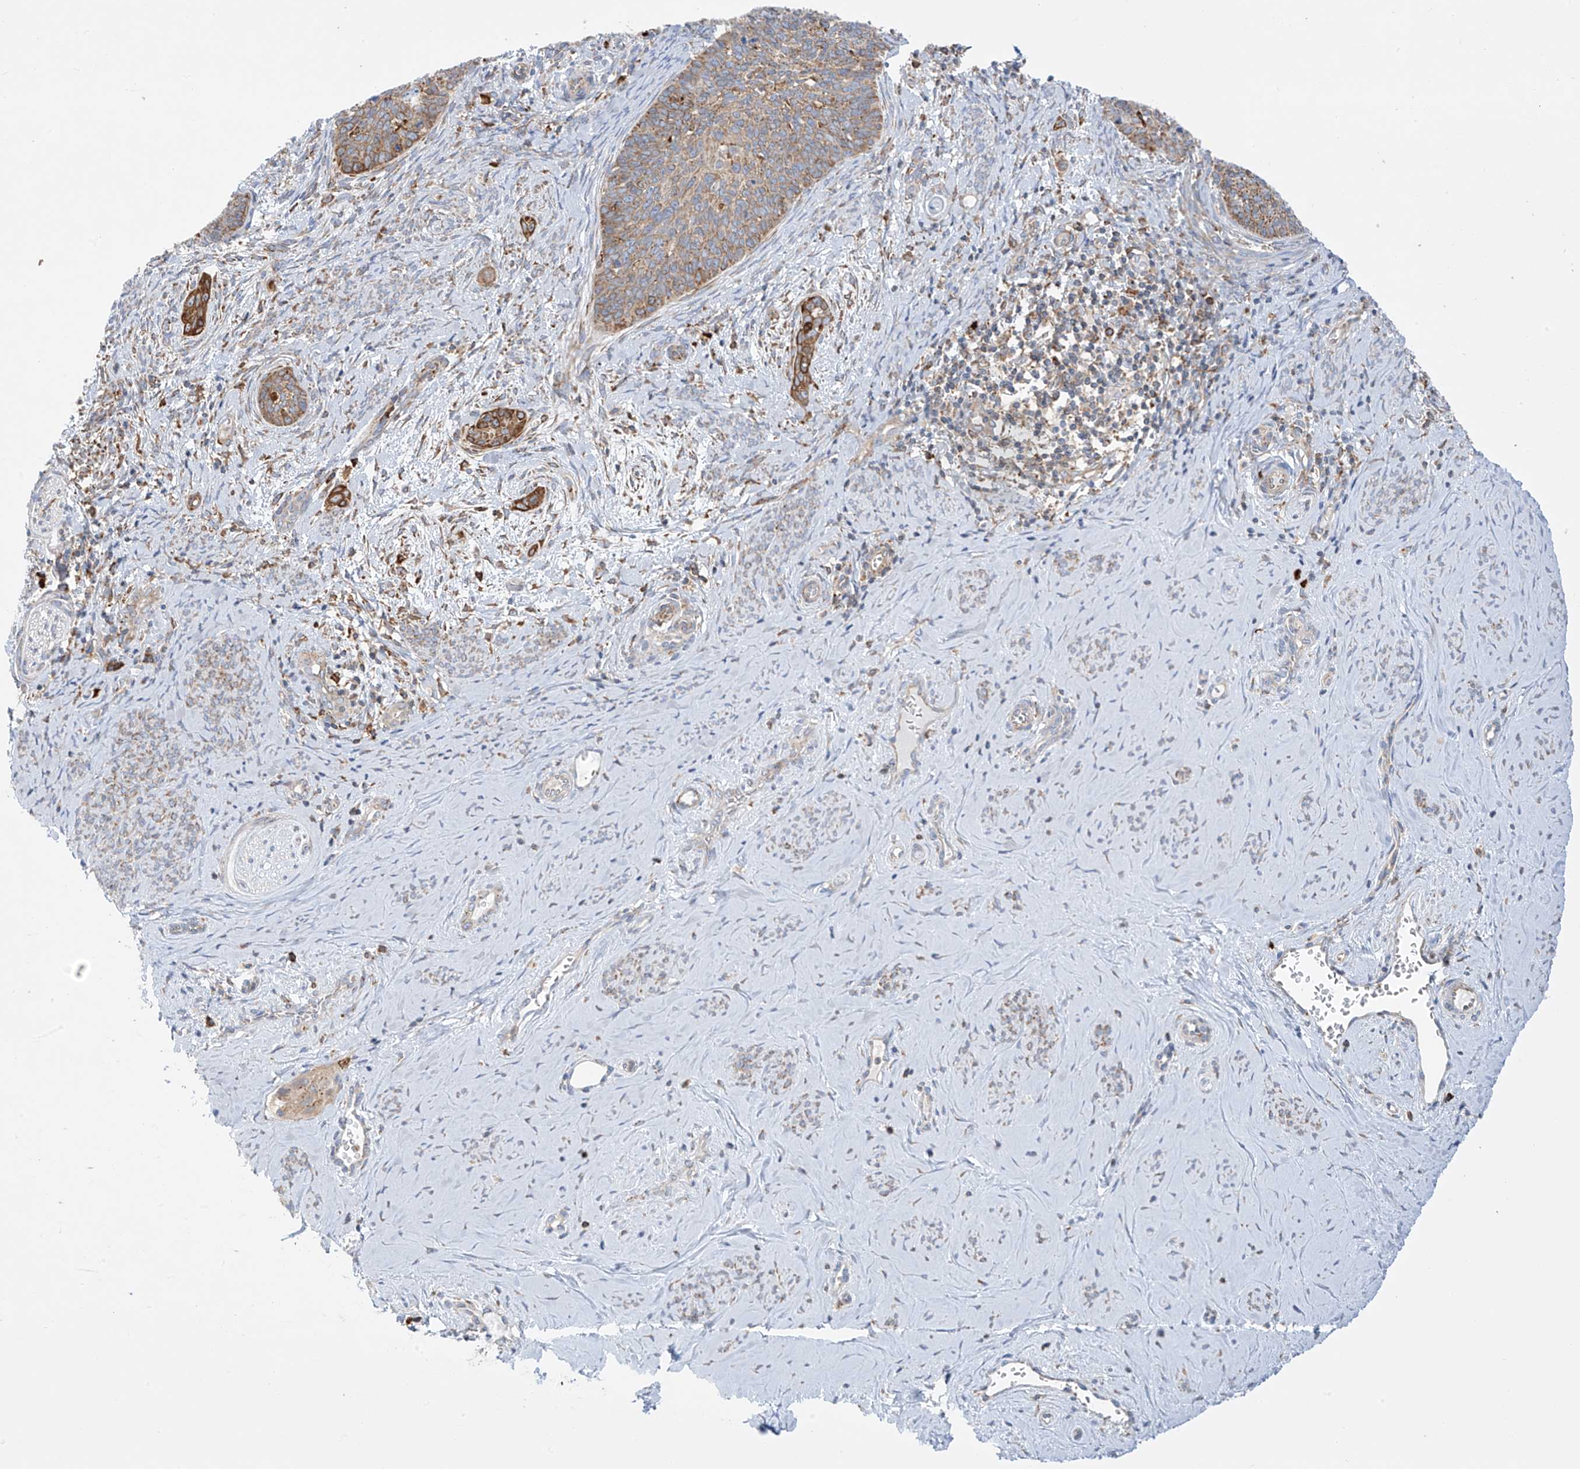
{"staining": {"intensity": "moderate", "quantity": ">75%", "location": "cytoplasmic/membranous"}, "tissue": "cervical cancer", "cell_type": "Tumor cells", "image_type": "cancer", "snomed": [{"axis": "morphology", "description": "Squamous cell carcinoma, NOS"}, {"axis": "topography", "description": "Cervix"}], "caption": "IHC (DAB (3,3'-diaminobenzidine)) staining of cervical cancer exhibits moderate cytoplasmic/membranous protein staining in about >75% of tumor cells.", "gene": "MX1", "patient": {"sex": "female", "age": 33}}